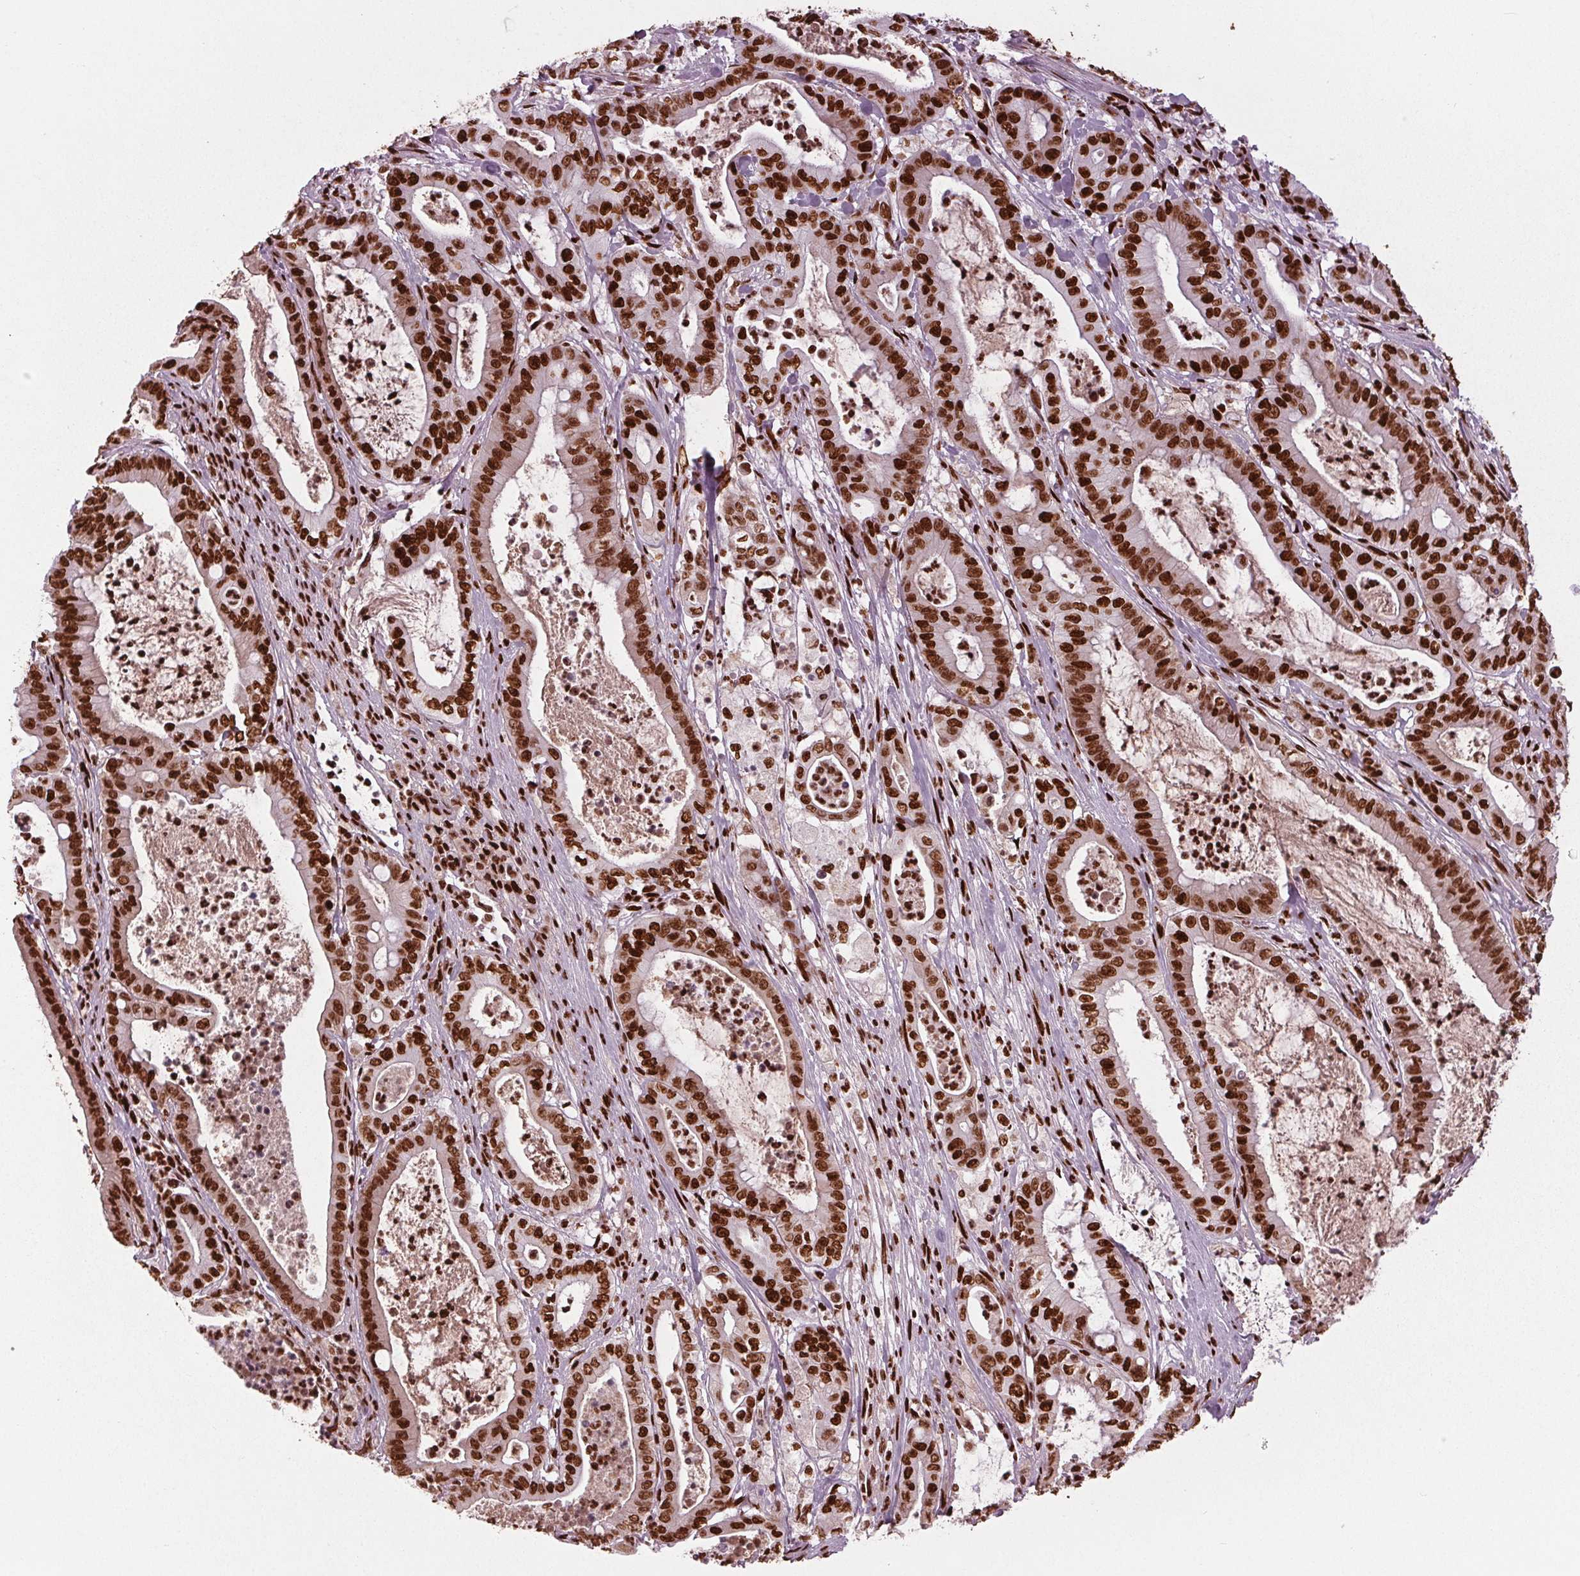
{"staining": {"intensity": "strong", "quantity": ">75%", "location": "nuclear"}, "tissue": "pancreatic cancer", "cell_type": "Tumor cells", "image_type": "cancer", "snomed": [{"axis": "morphology", "description": "Adenocarcinoma, NOS"}, {"axis": "topography", "description": "Pancreas"}], "caption": "Immunohistochemistry staining of pancreatic cancer (adenocarcinoma), which demonstrates high levels of strong nuclear expression in approximately >75% of tumor cells indicating strong nuclear protein positivity. The staining was performed using DAB (3,3'-diaminobenzidine) (brown) for protein detection and nuclei were counterstained in hematoxylin (blue).", "gene": "BRD4", "patient": {"sex": "male", "age": 71}}